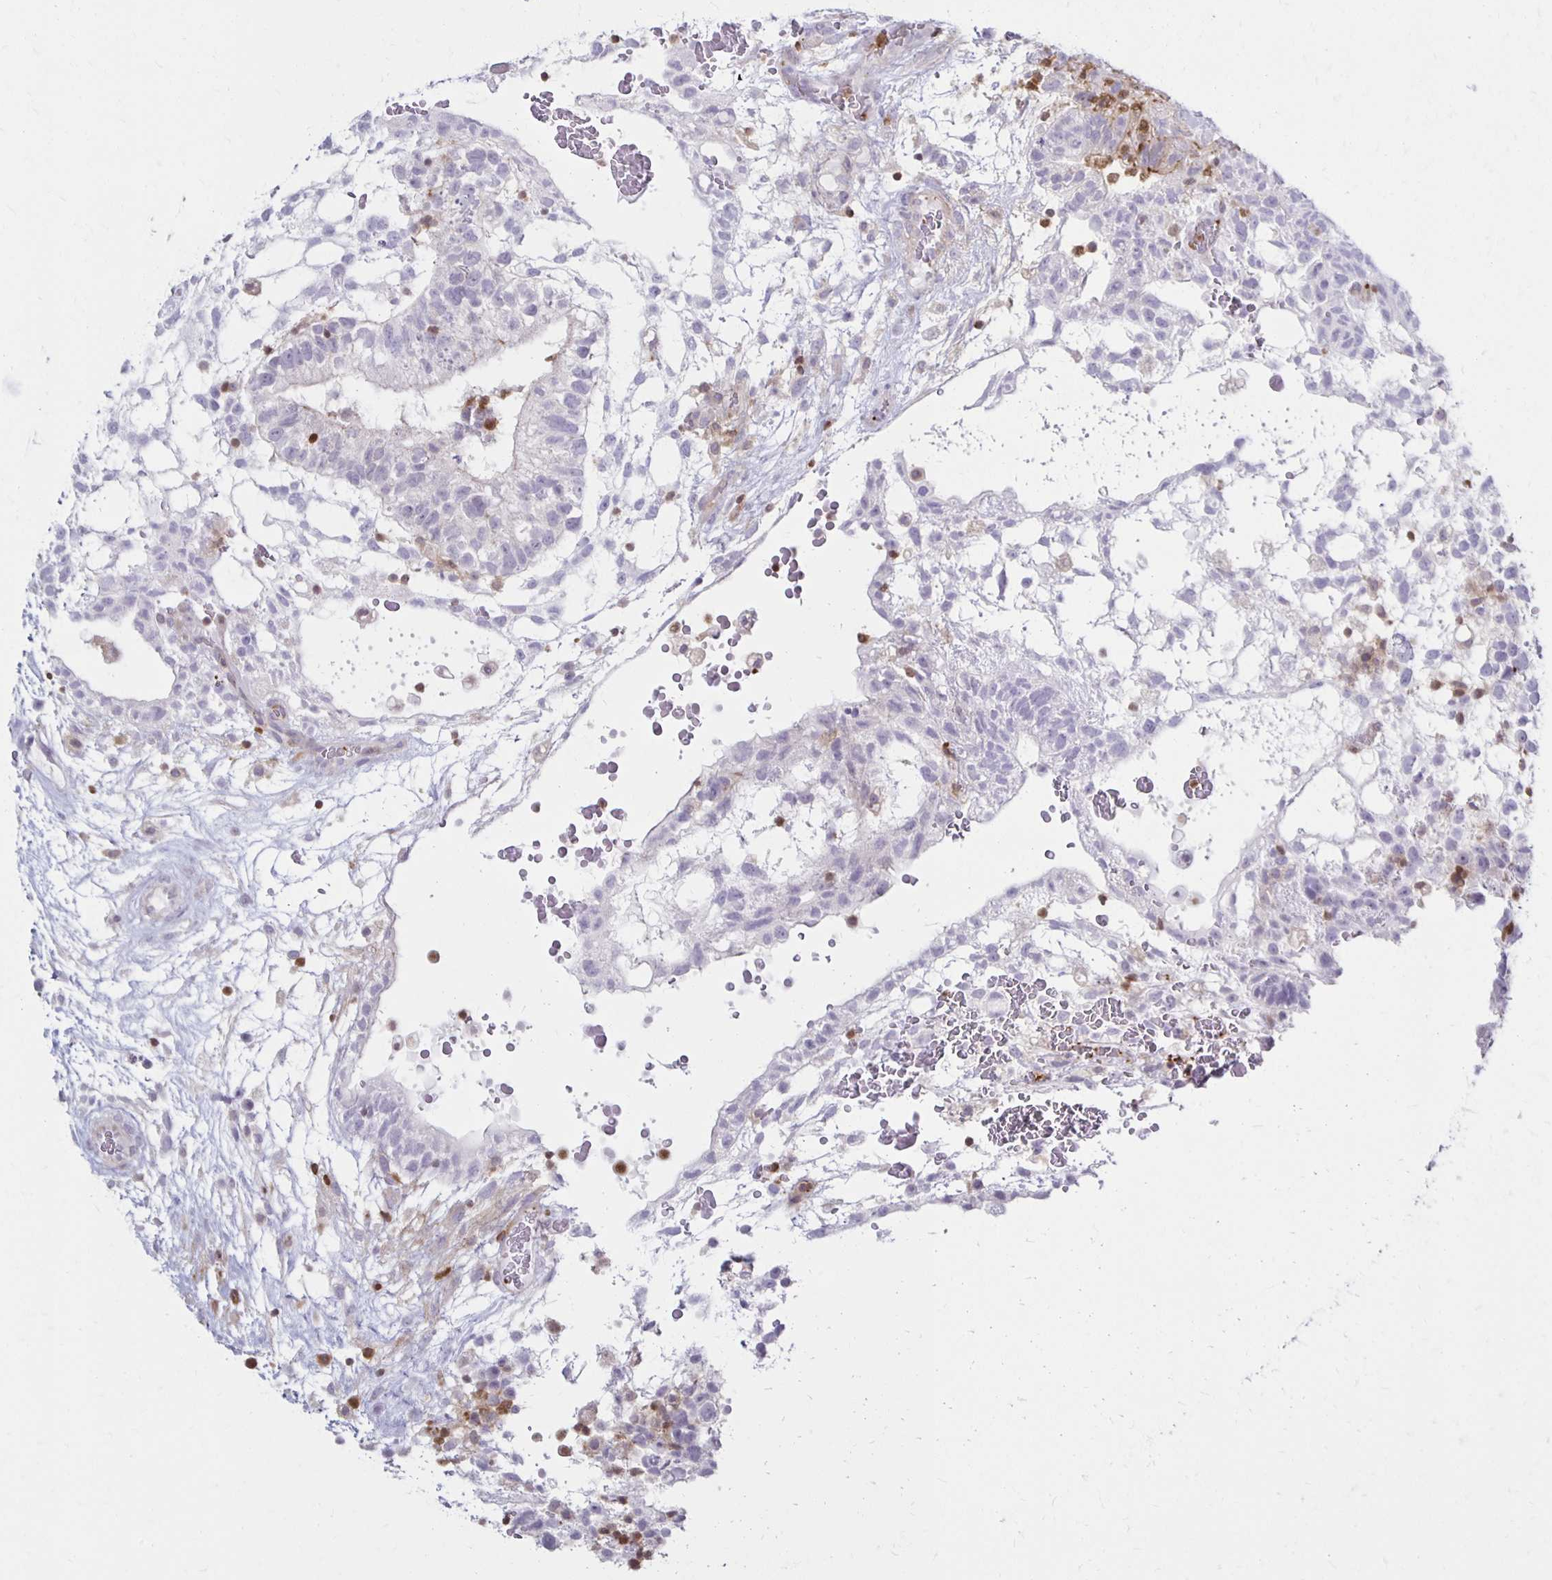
{"staining": {"intensity": "negative", "quantity": "none", "location": "none"}, "tissue": "testis cancer", "cell_type": "Tumor cells", "image_type": "cancer", "snomed": [{"axis": "morphology", "description": "Normal tissue, NOS"}, {"axis": "morphology", "description": "Carcinoma, Embryonal, NOS"}, {"axis": "topography", "description": "Testis"}], "caption": "Immunohistochemical staining of human testis embryonal carcinoma shows no significant positivity in tumor cells.", "gene": "CCL21", "patient": {"sex": "male", "age": 32}}